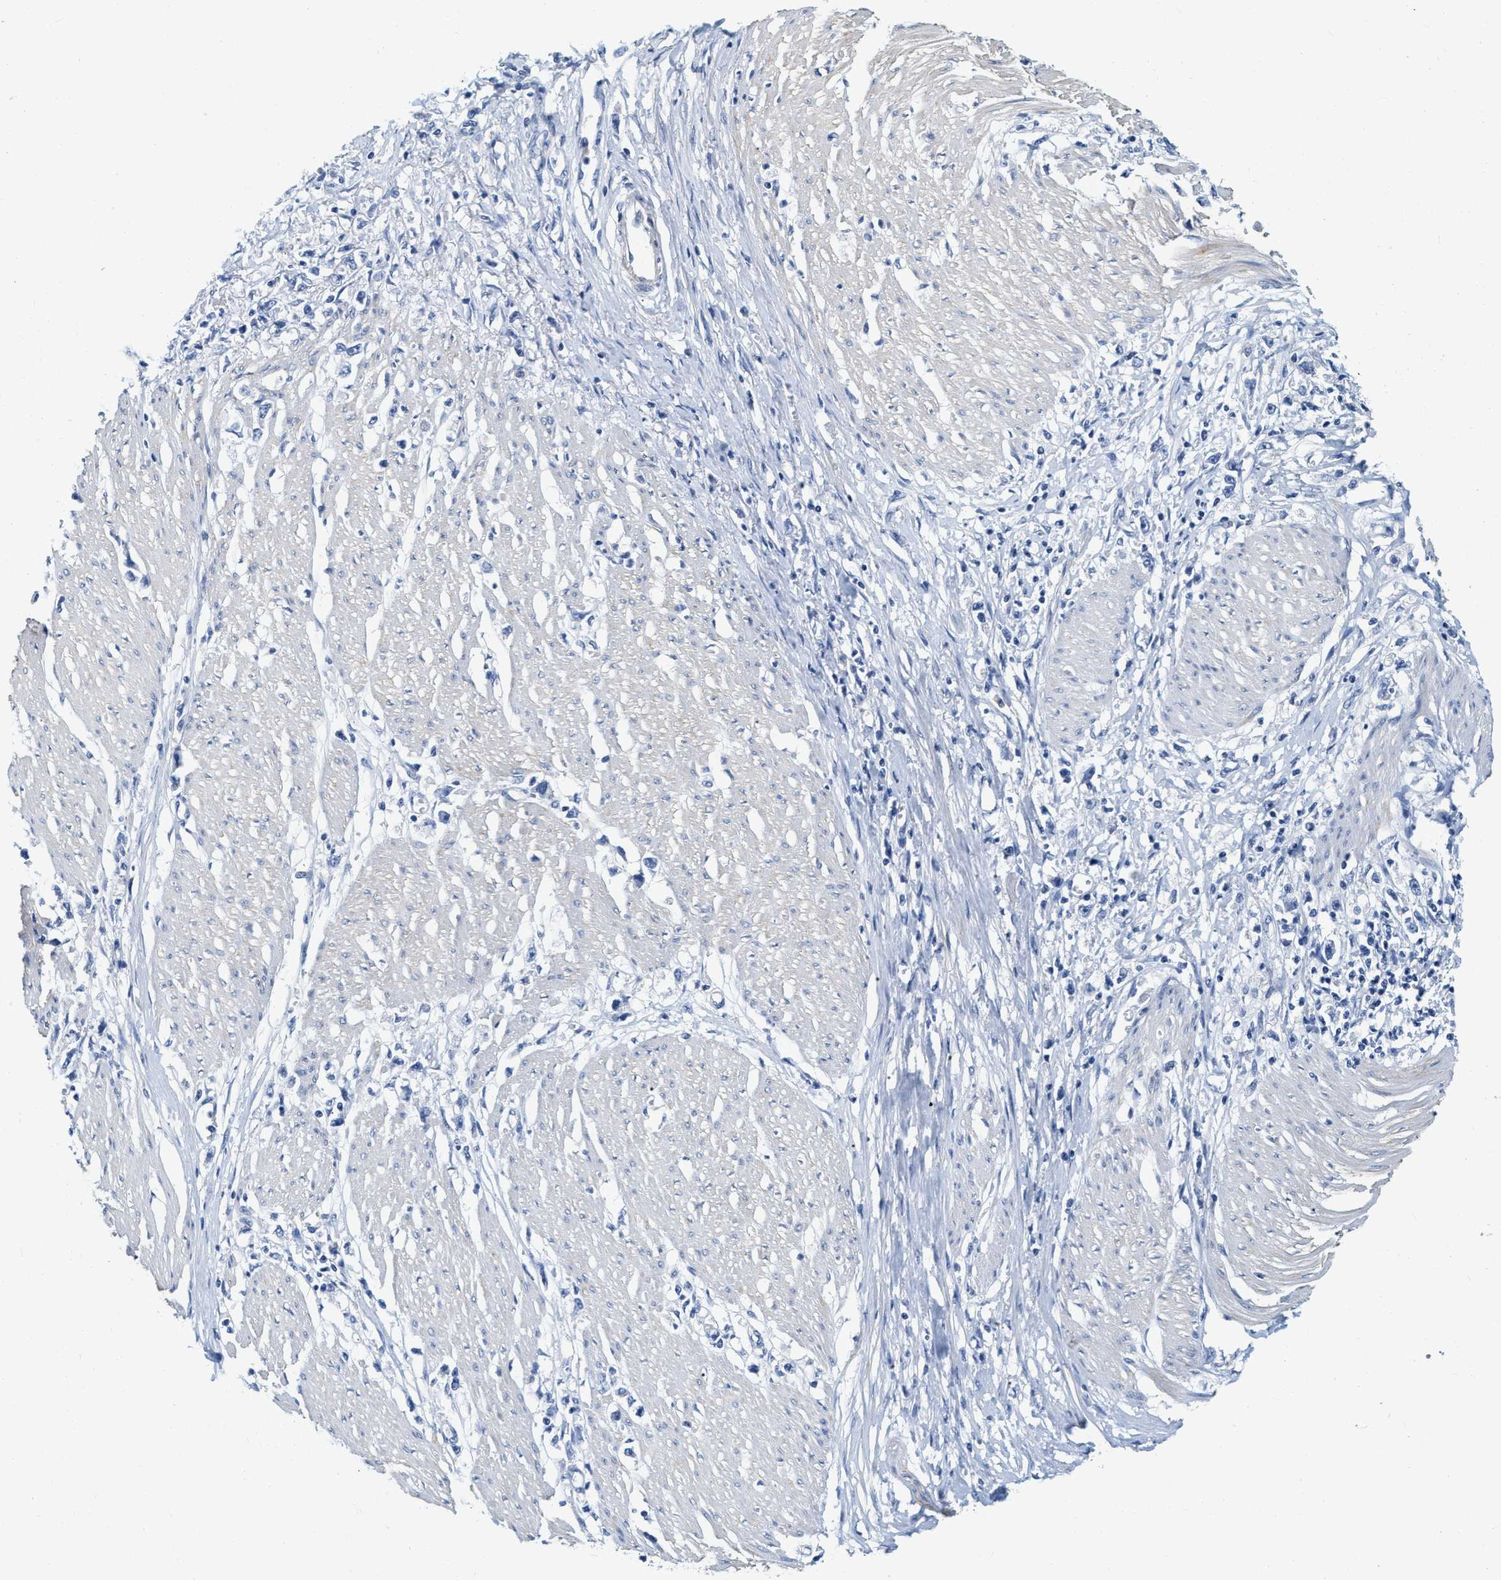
{"staining": {"intensity": "negative", "quantity": "none", "location": "none"}, "tissue": "stomach cancer", "cell_type": "Tumor cells", "image_type": "cancer", "snomed": [{"axis": "morphology", "description": "Adenocarcinoma, NOS"}, {"axis": "topography", "description": "Stomach"}], "caption": "Immunohistochemistry (IHC) histopathology image of human adenocarcinoma (stomach) stained for a protein (brown), which displays no positivity in tumor cells.", "gene": "EIF2AK2", "patient": {"sex": "female", "age": 59}}